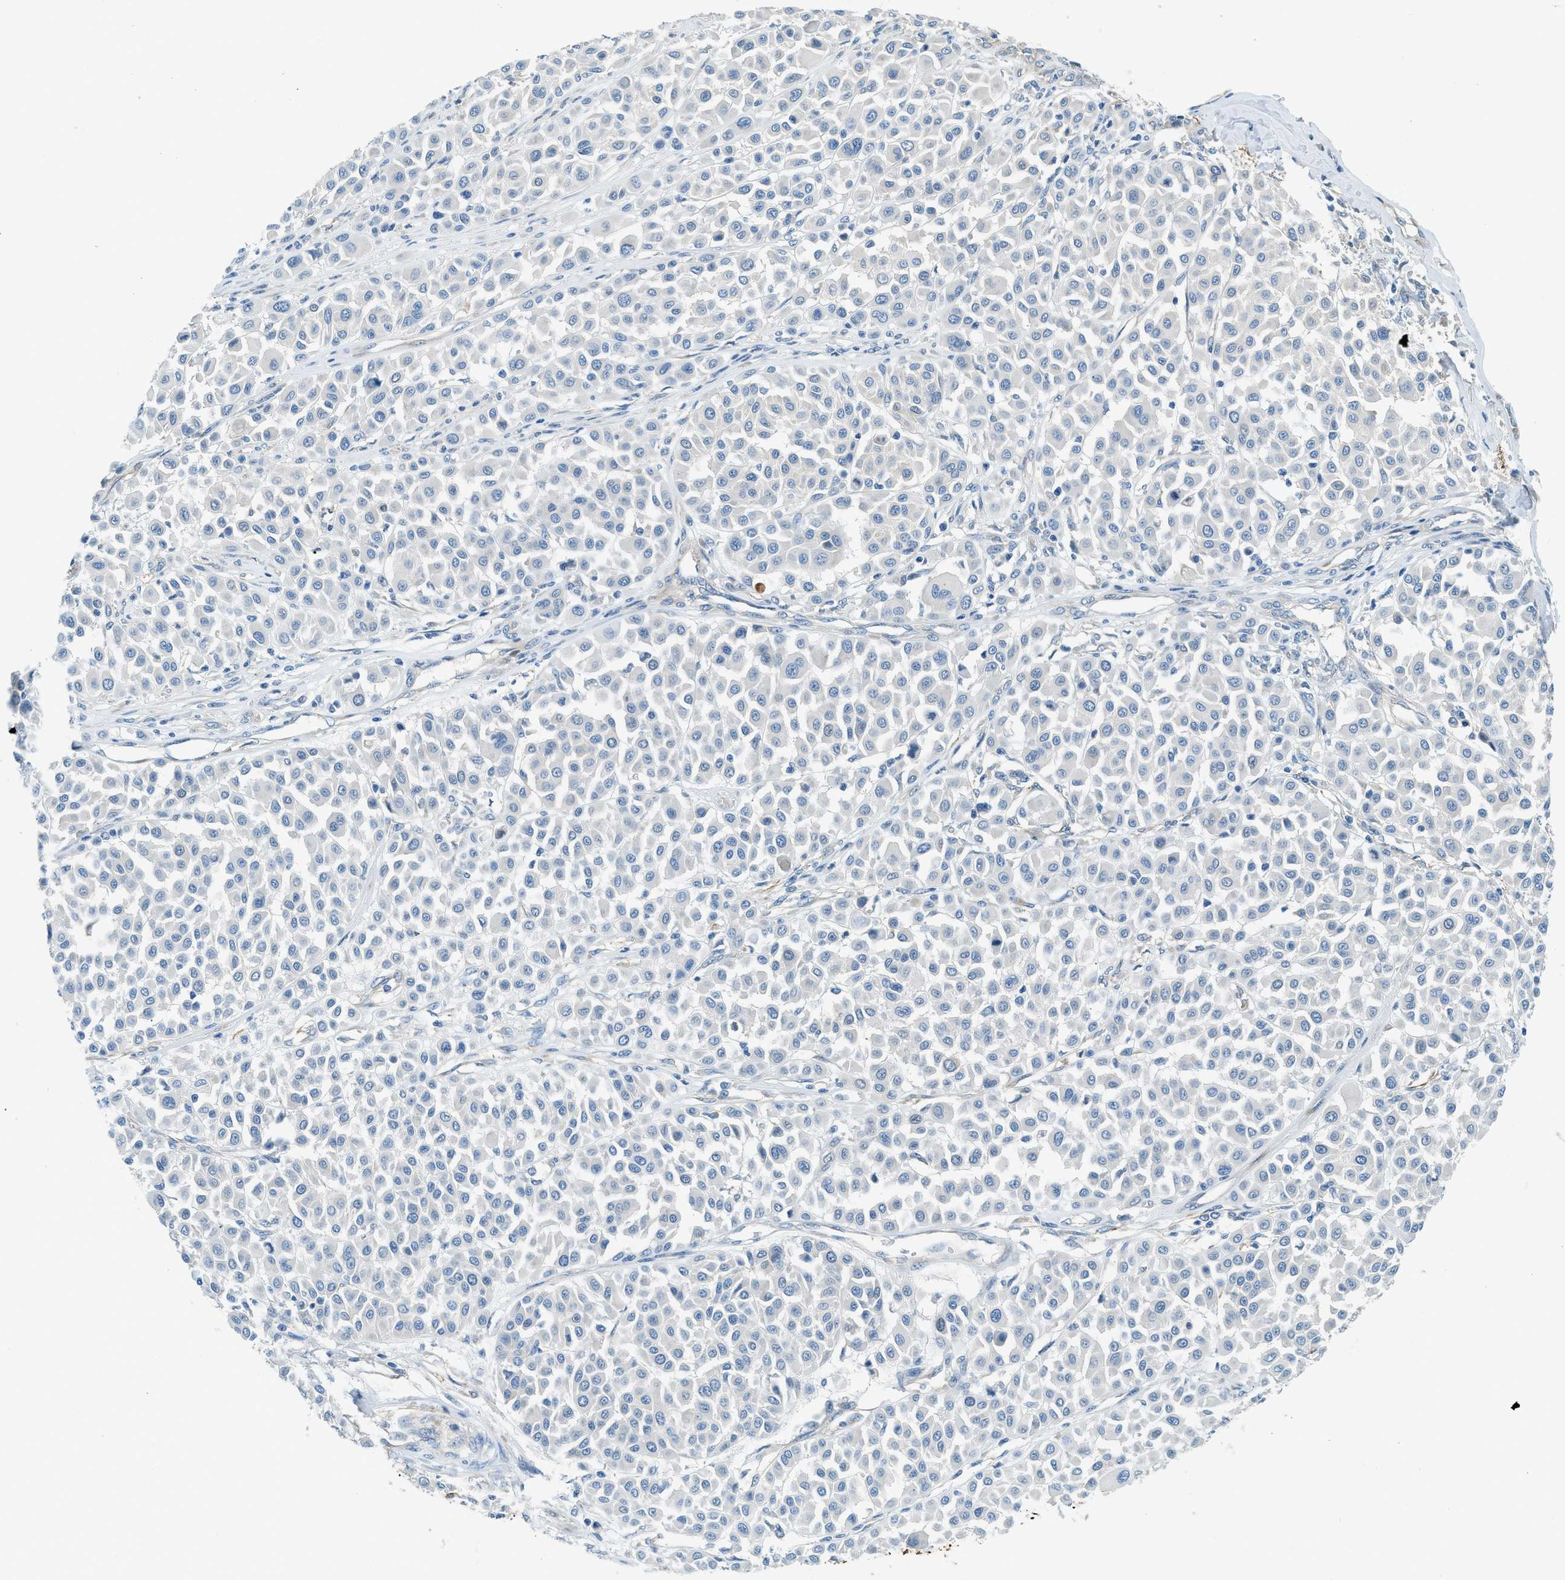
{"staining": {"intensity": "negative", "quantity": "none", "location": "none"}, "tissue": "melanoma", "cell_type": "Tumor cells", "image_type": "cancer", "snomed": [{"axis": "morphology", "description": "Malignant melanoma, Metastatic site"}, {"axis": "topography", "description": "Soft tissue"}], "caption": "Tumor cells are negative for brown protein staining in malignant melanoma (metastatic site).", "gene": "ZNF367", "patient": {"sex": "male", "age": 41}}